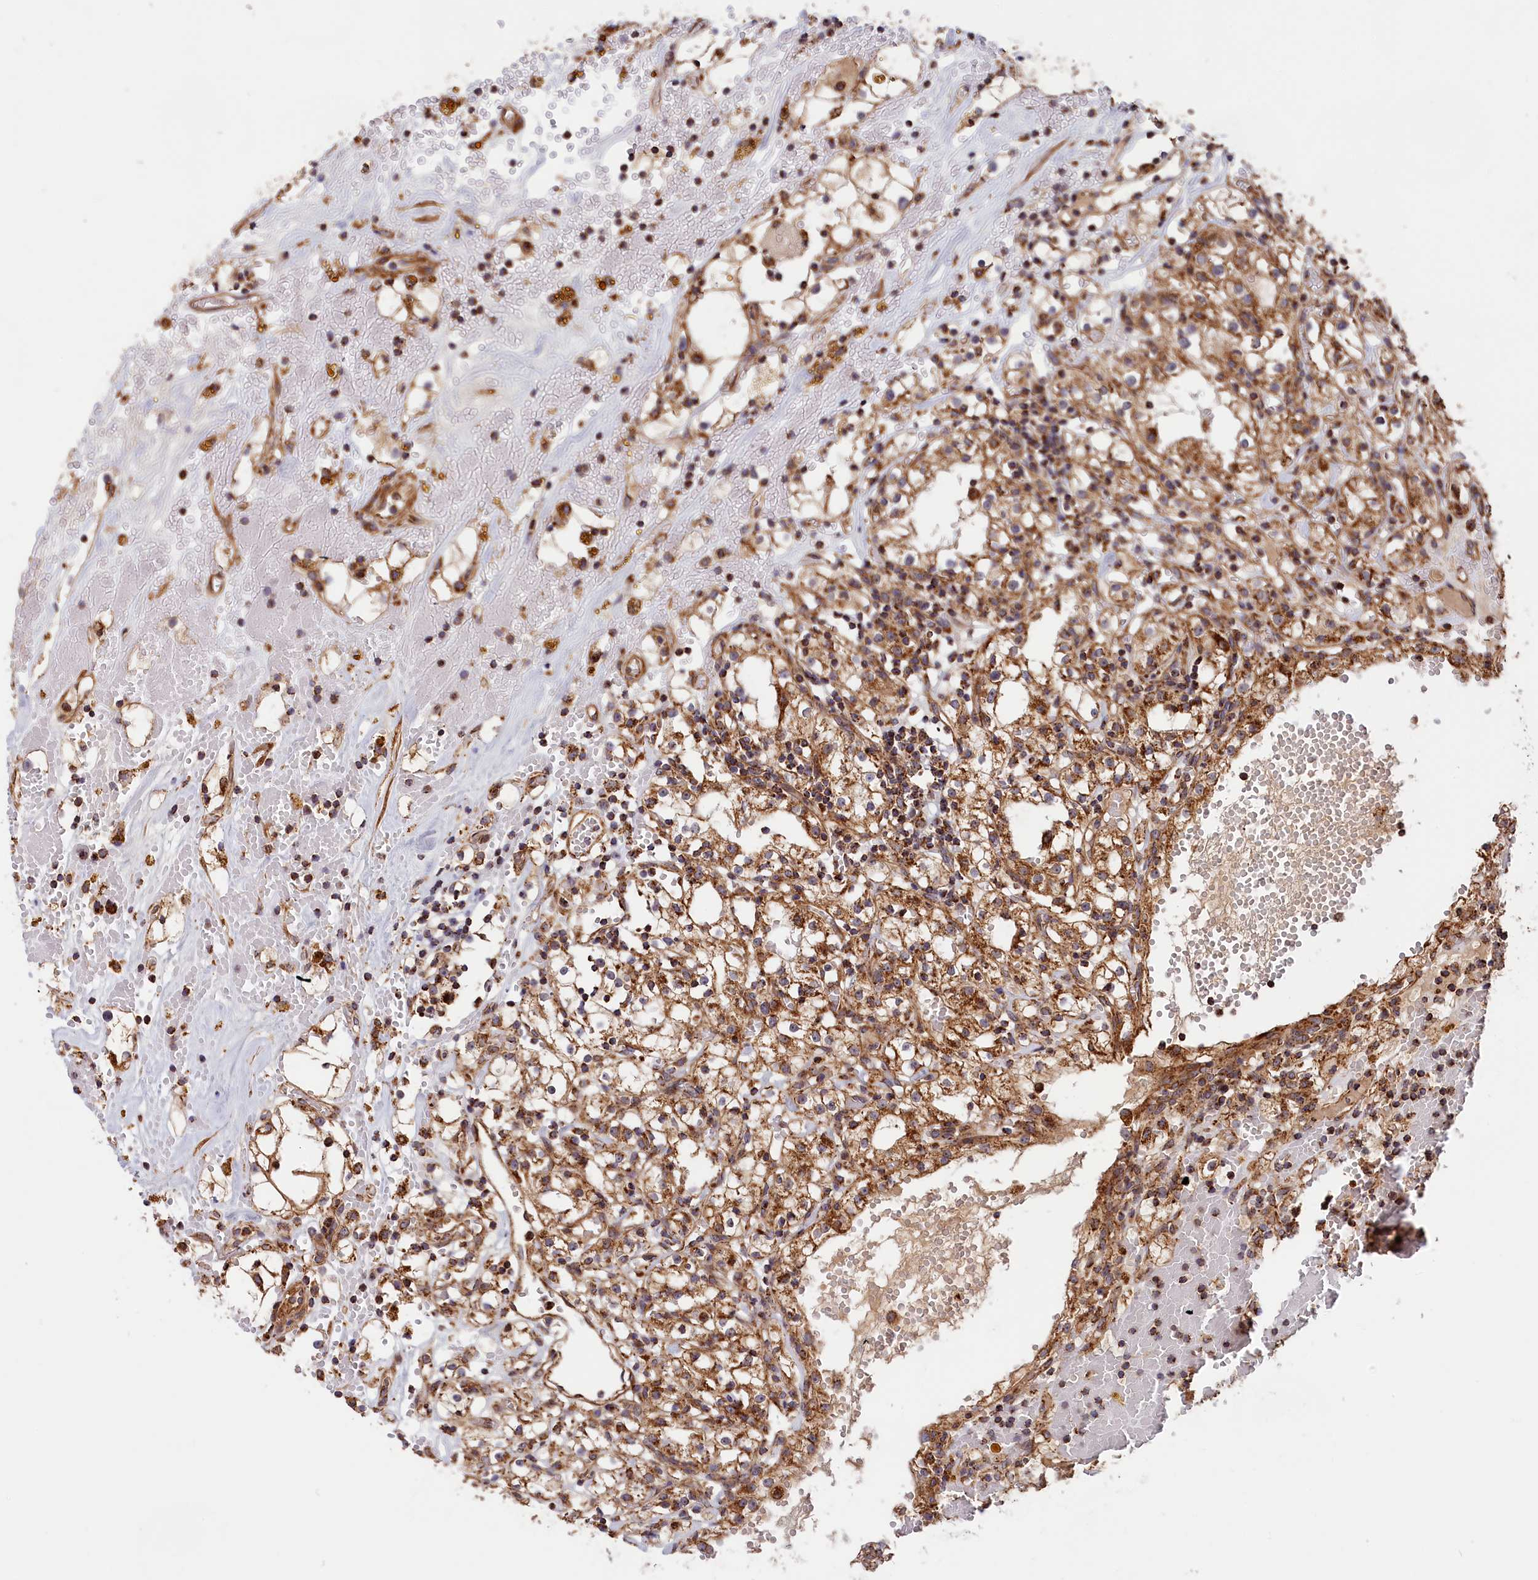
{"staining": {"intensity": "moderate", "quantity": ">75%", "location": "cytoplasmic/membranous"}, "tissue": "renal cancer", "cell_type": "Tumor cells", "image_type": "cancer", "snomed": [{"axis": "morphology", "description": "Adenocarcinoma, NOS"}, {"axis": "topography", "description": "Kidney"}], "caption": "Immunohistochemistry of human renal cancer displays medium levels of moderate cytoplasmic/membranous staining in about >75% of tumor cells.", "gene": "MACROD1", "patient": {"sex": "male", "age": 56}}